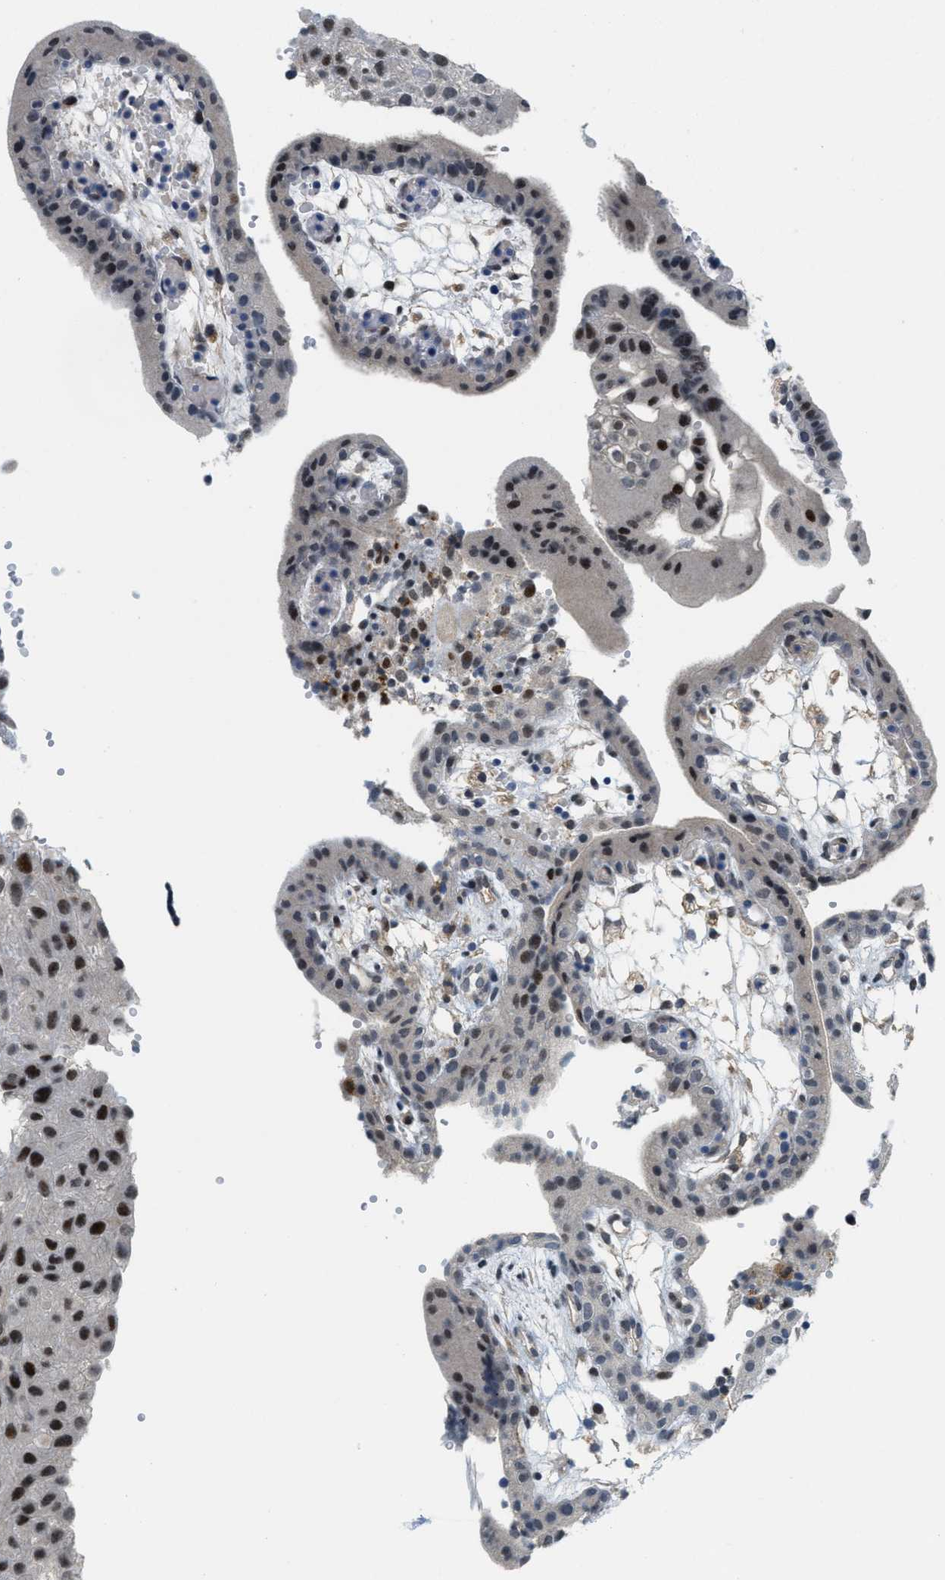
{"staining": {"intensity": "moderate", "quantity": "25%-75%", "location": "nuclear"}, "tissue": "placenta", "cell_type": "Trophoblastic cells", "image_type": "normal", "snomed": [{"axis": "morphology", "description": "Normal tissue, NOS"}, {"axis": "topography", "description": "Placenta"}], "caption": "Immunohistochemical staining of normal placenta reveals medium levels of moderate nuclear staining in approximately 25%-75% of trophoblastic cells.", "gene": "ING1", "patient": {"sex": "female", "age": 18}}